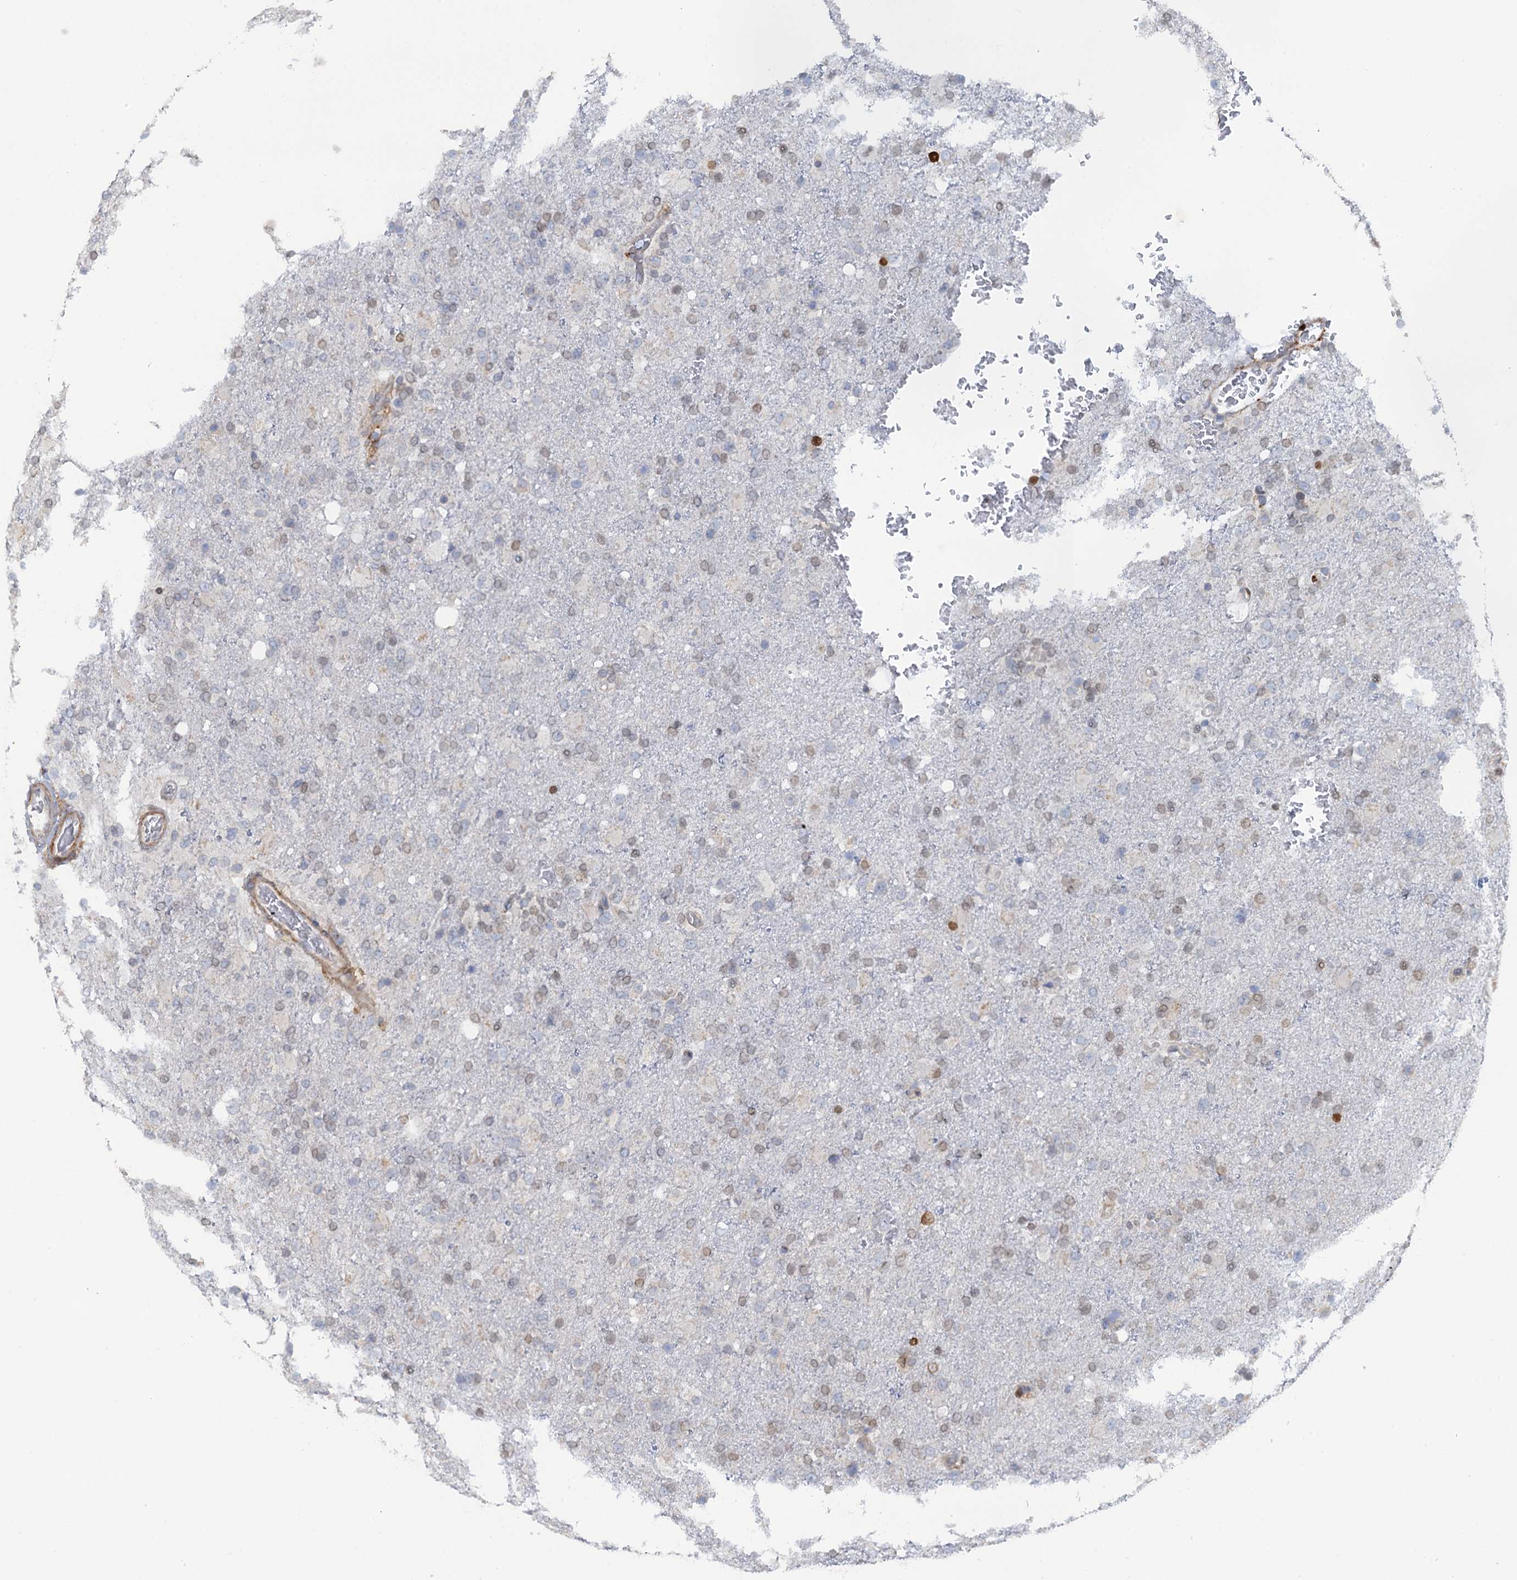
{"staining": {"intensity": "moderate", "quantity": "25%-75%", "location": "nuclear"}, "tissue": "glioma", "cell_type": "Tumor cells", "image_type": "cancer", "snomed": [{"axis": "morphology", "description": "Glioma, malignant, High grade"}, {"axis": "topography", "description": "Brain"}], "caption": "IHC (DAB (3,3'-diaminobenzidine)) staining of malignant glioma (high-grade) displays moderate nuclear protein positivity in about 25%-75% of tumor cells.", "gene": "POGLUT3", "patient": {"sex": "female", "age": 74}}